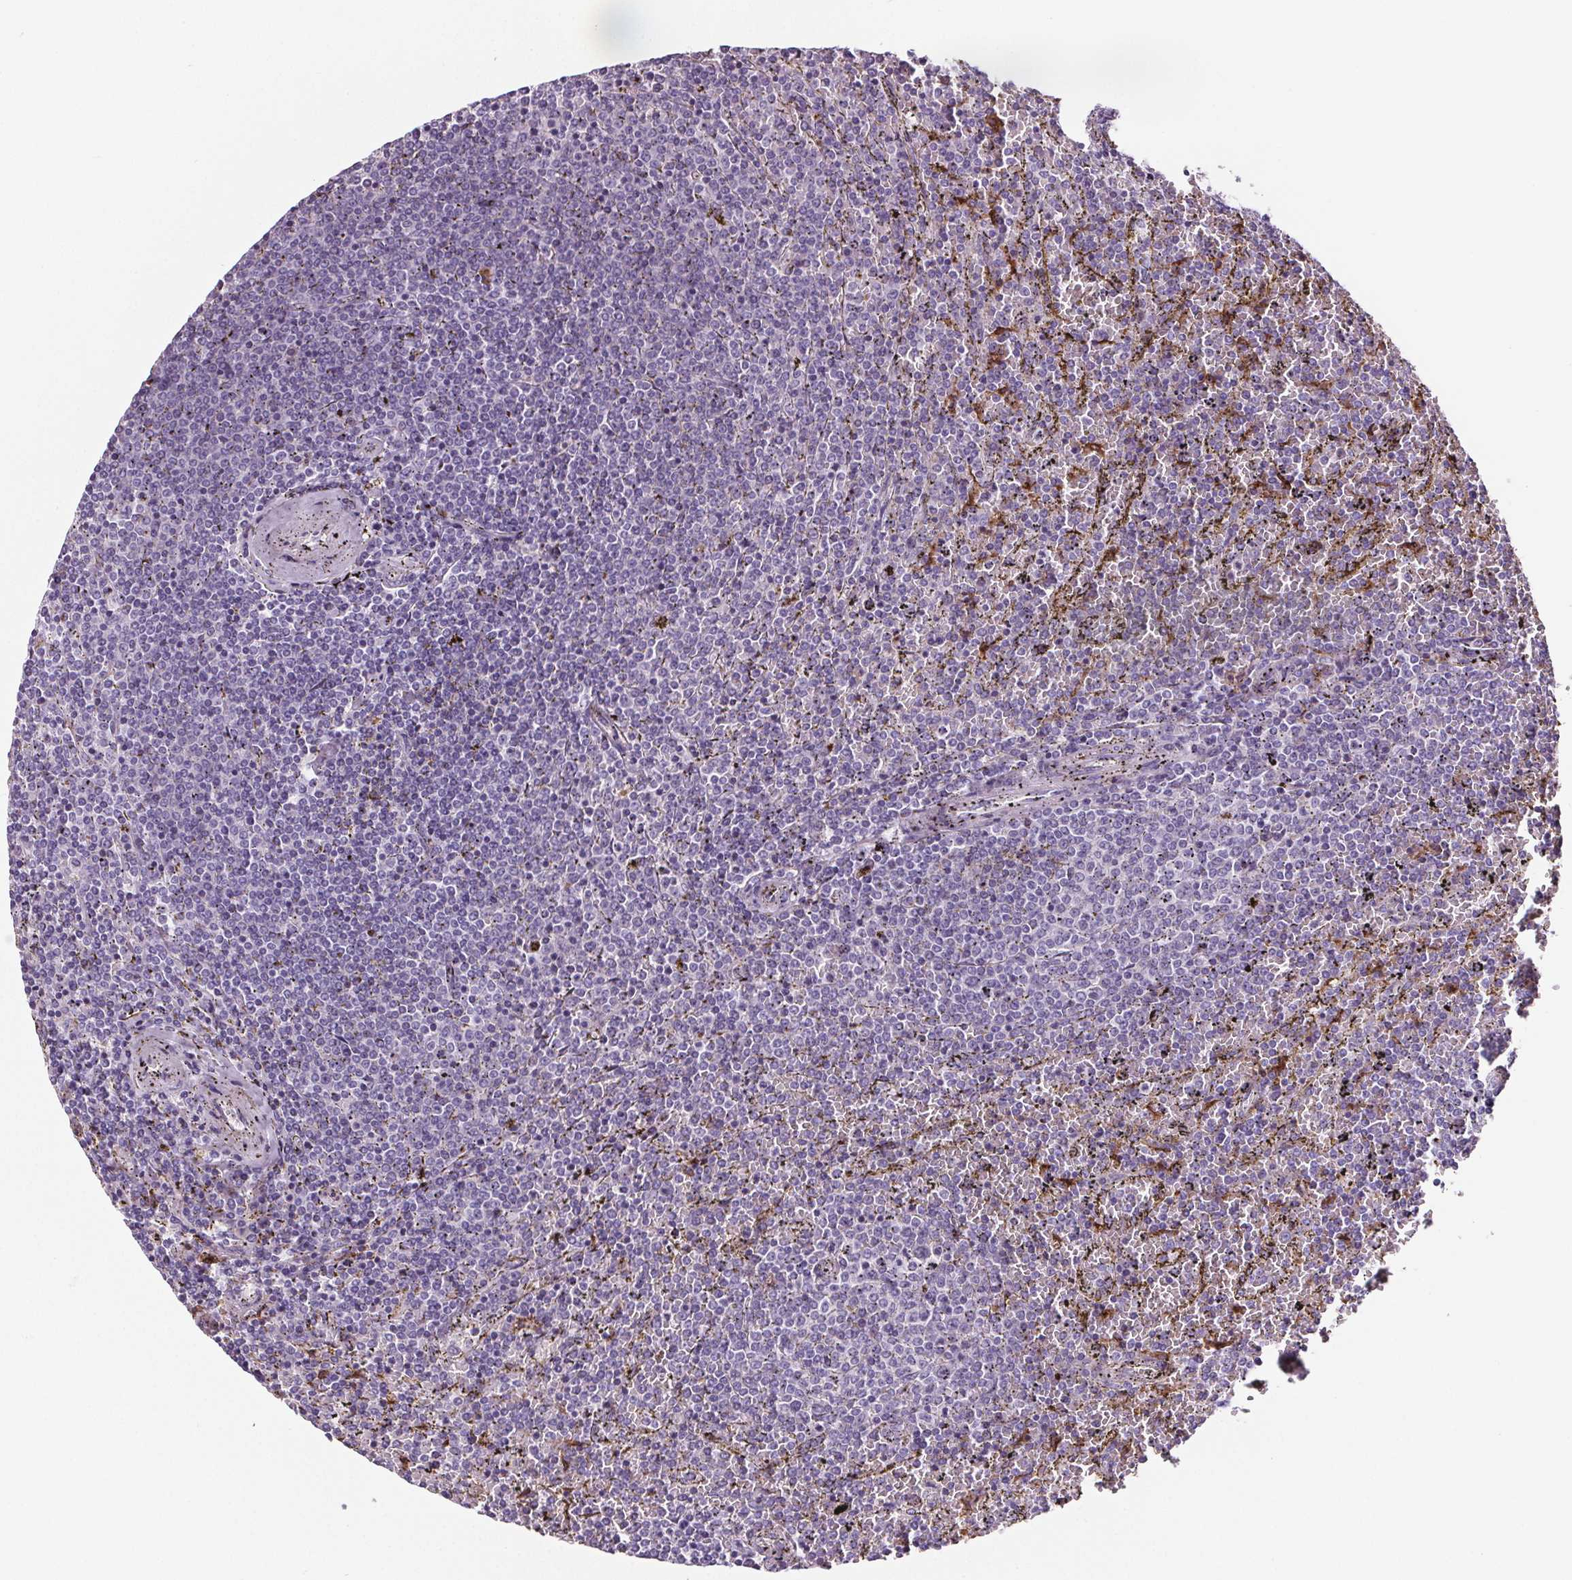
{"staining": {"intensity": "negative", "quantity": "none", "location": "none"}, "tissue": "lymphoma", "cell_type": "Tumor cells", "image_type": "cancer", "snomed": [{"axis": "morphology", "description": "Malignant lymphoma, non-Hodgkin's type, Low grade"}, {"axis": "topography", "description": "Spleen"}], "caption": "Immunohistochemistry histopathology image of neoplastic tissue: lymphoma stained with DAB displays no significant protein expression in tumor cells.", "gene": "CD5L", "patient": {"sex": "female", "age": 77}}